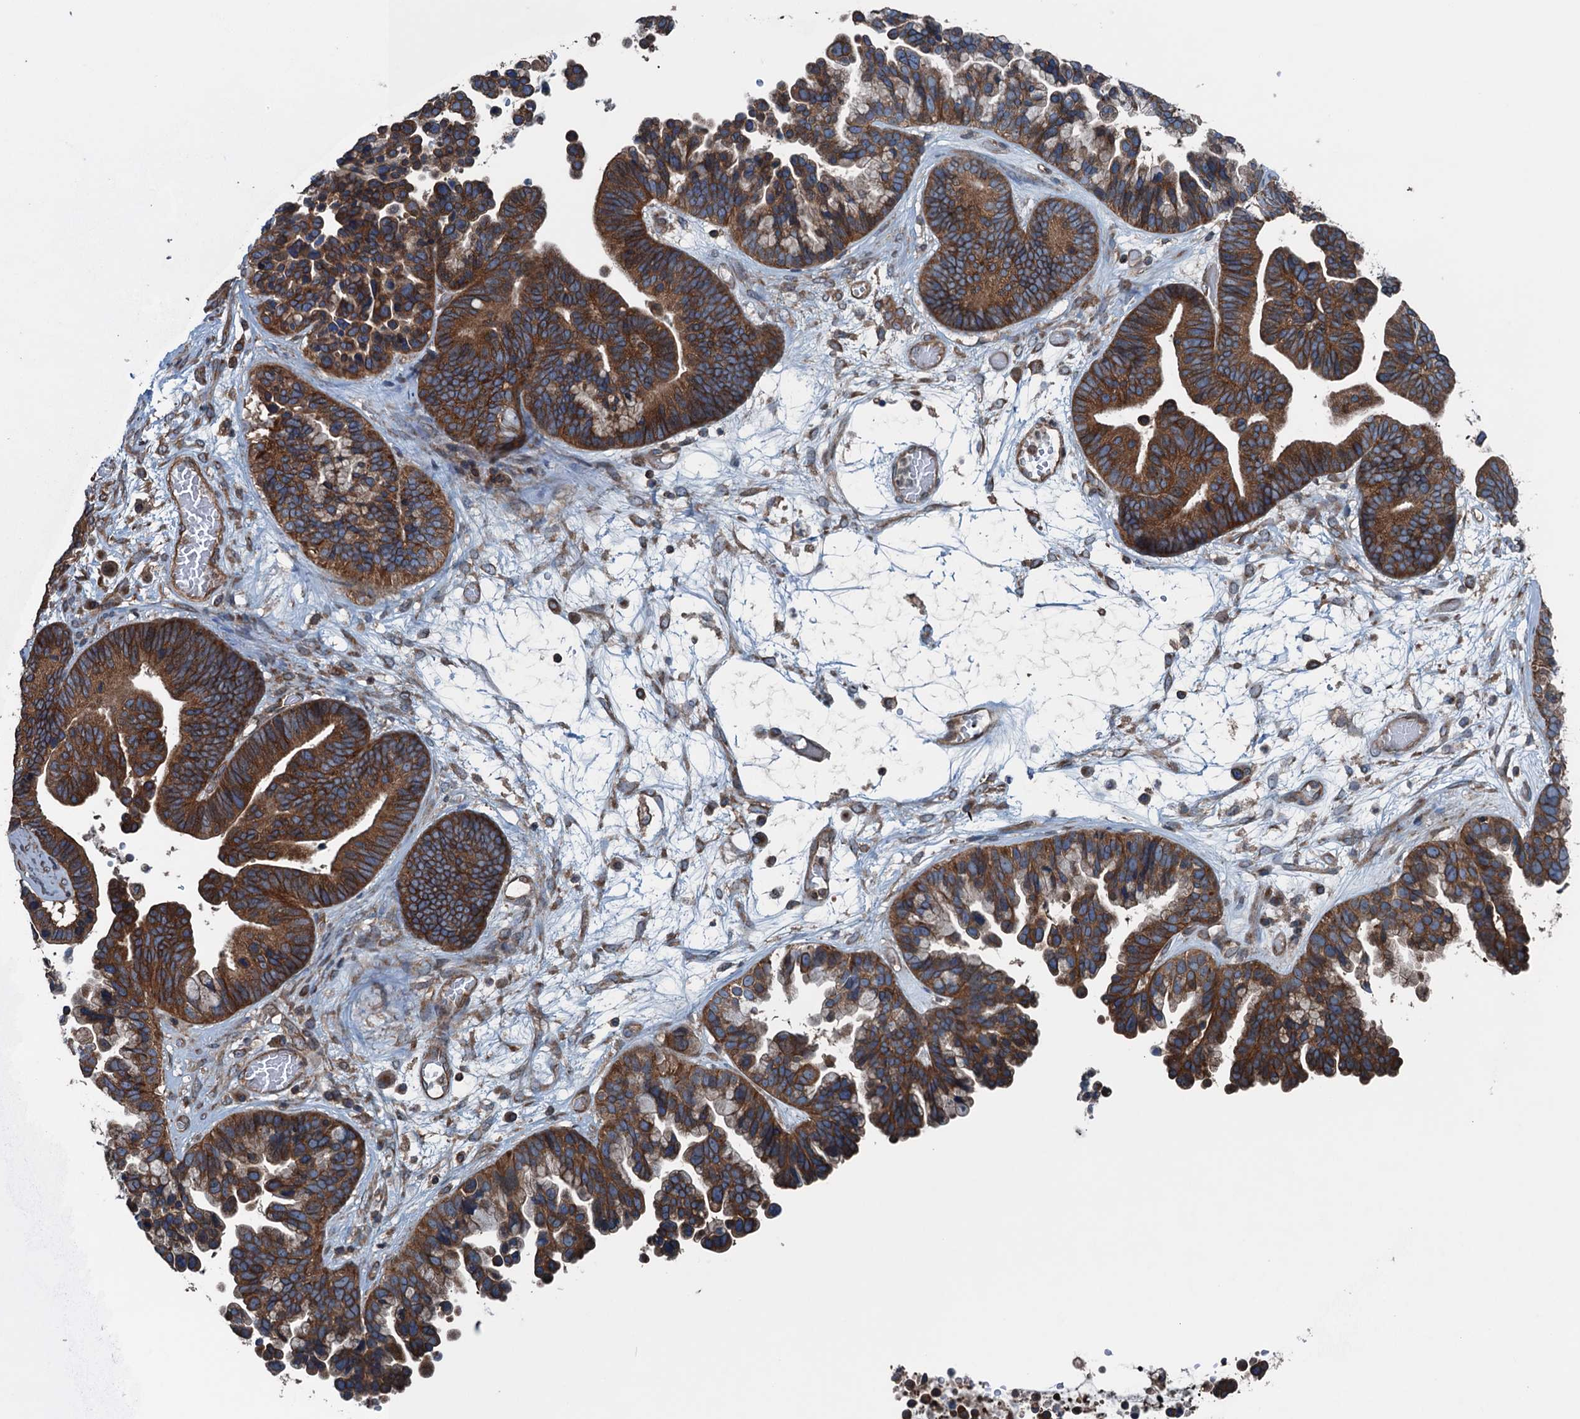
{"staining": {"intensity": "strong", "quantity": ">75%", "location": "cytoplasmic/membranous"}, "tissue": "ovarian cancer", "cell_type": "Tumor cells", "image_type": "cancer", "snomed": [{"axis": "morphology", "description": "Cystadenocarcinoma, serous, NOS"}, {"axis": "topography", "description": "Ovary"}], "caption": "Immunohistochemistry histopathology image of ovarian serous cystadenocarcinoma stained for a protein (brown), which reveals high levels of strong cytoplasmic/membranous positivity in approximately >75% of tumor cells.", "gene": "TRAPPC8", "patient": {"sex": "female", "age": 56}}